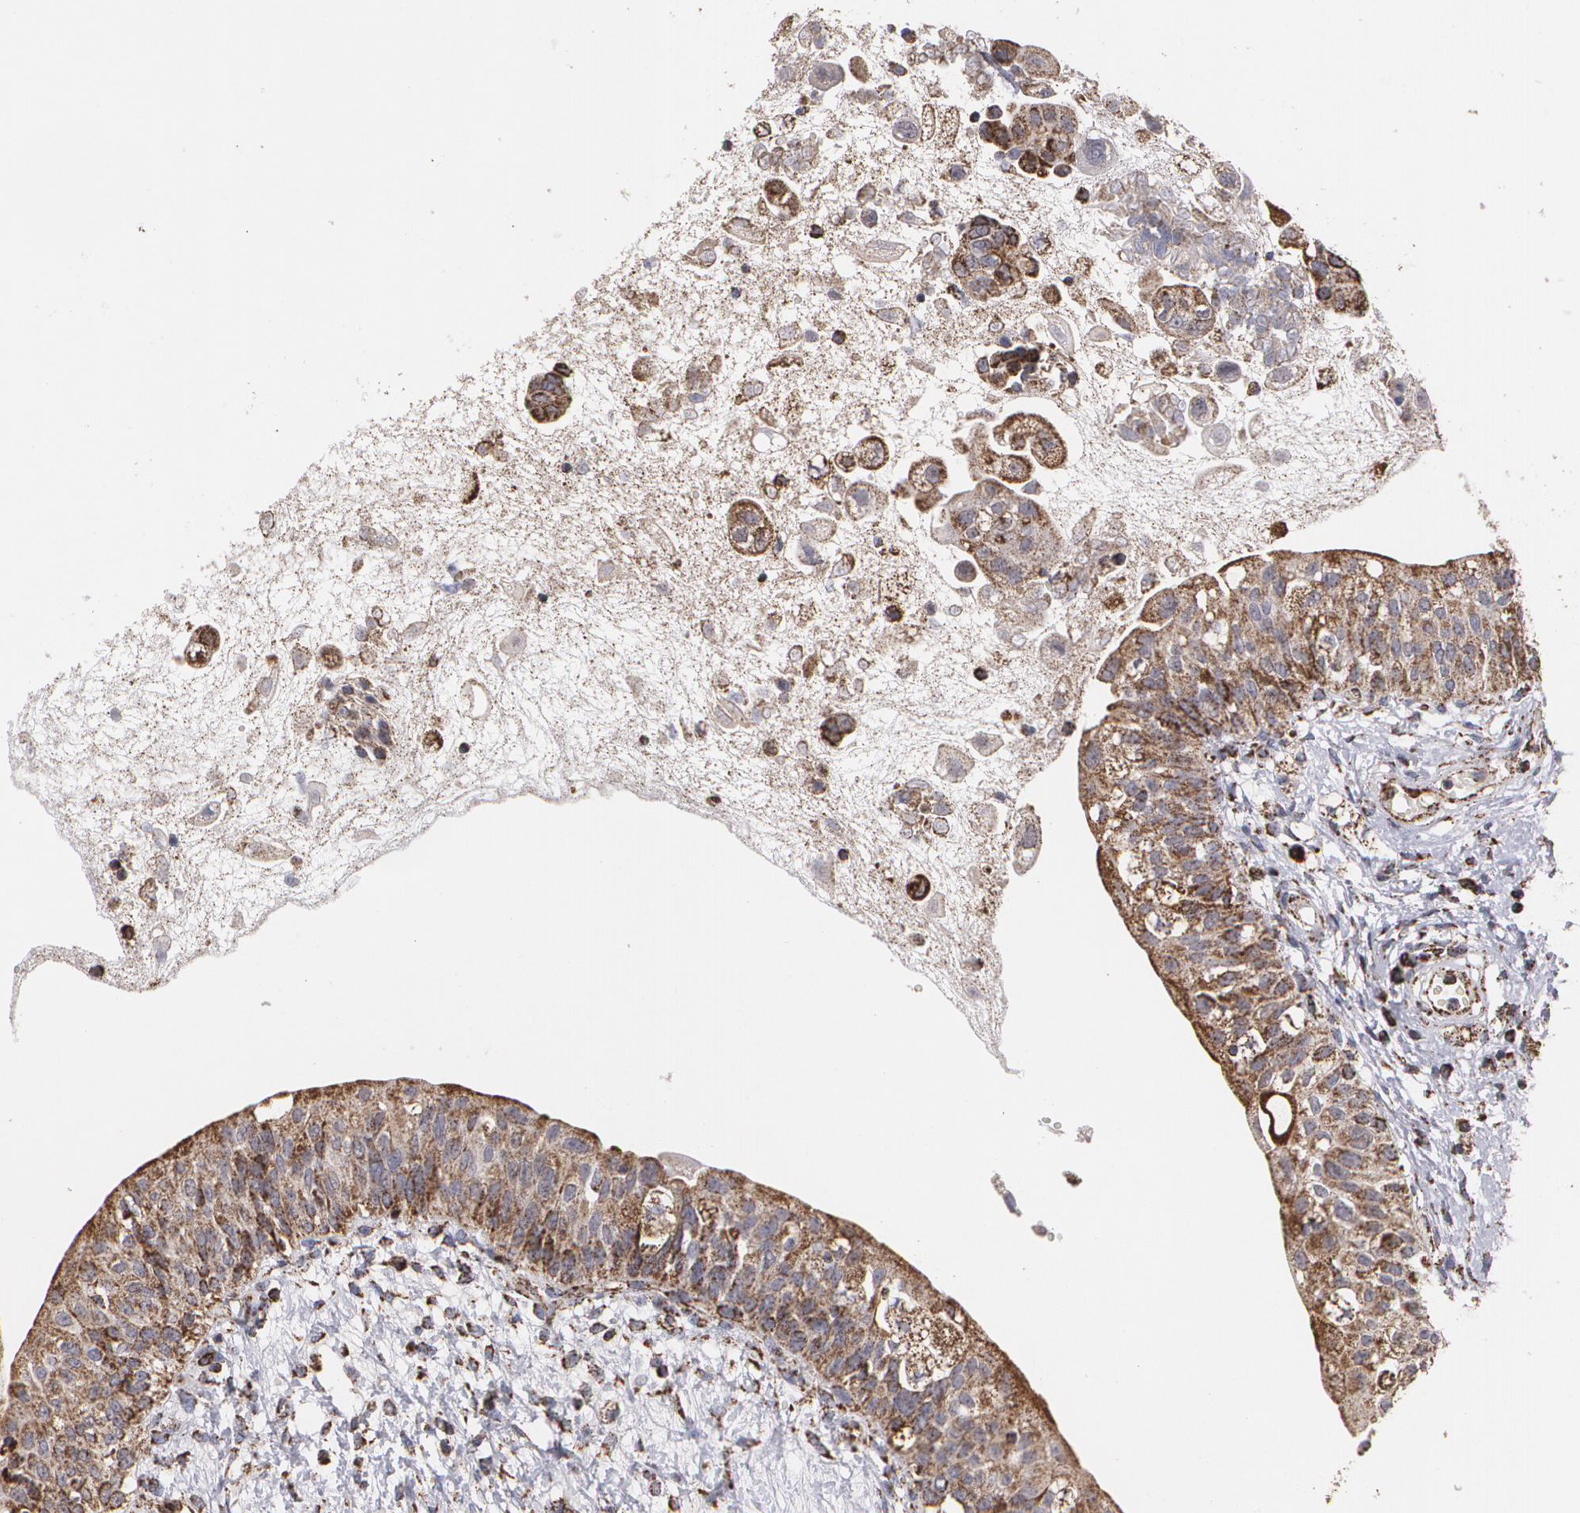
{"staining": {"intensity": "moderate", "quantity": ">75%", "location": "cytoplasmic/membranous"}, "tissue": "urinary bladder", "cell_type": "Urothelial cells", "image_type": "normal", "snomed": [{"axis": "morphology", "description": "Normal tissue, NOS"}, {"axis": "topography", "description": "Urinary bladder"}], "caption": "A brown stain highlights moderate cytoplasmic/membranous positivity of a protein in urothelial cells of benign urinary bladder. Using DAB (brown) and hematoxylin (blue) stains, captured at high magnification using brightfield microscopy.", "gene": "HSPD1", "patient": {"sex": "female", "age": 55}}